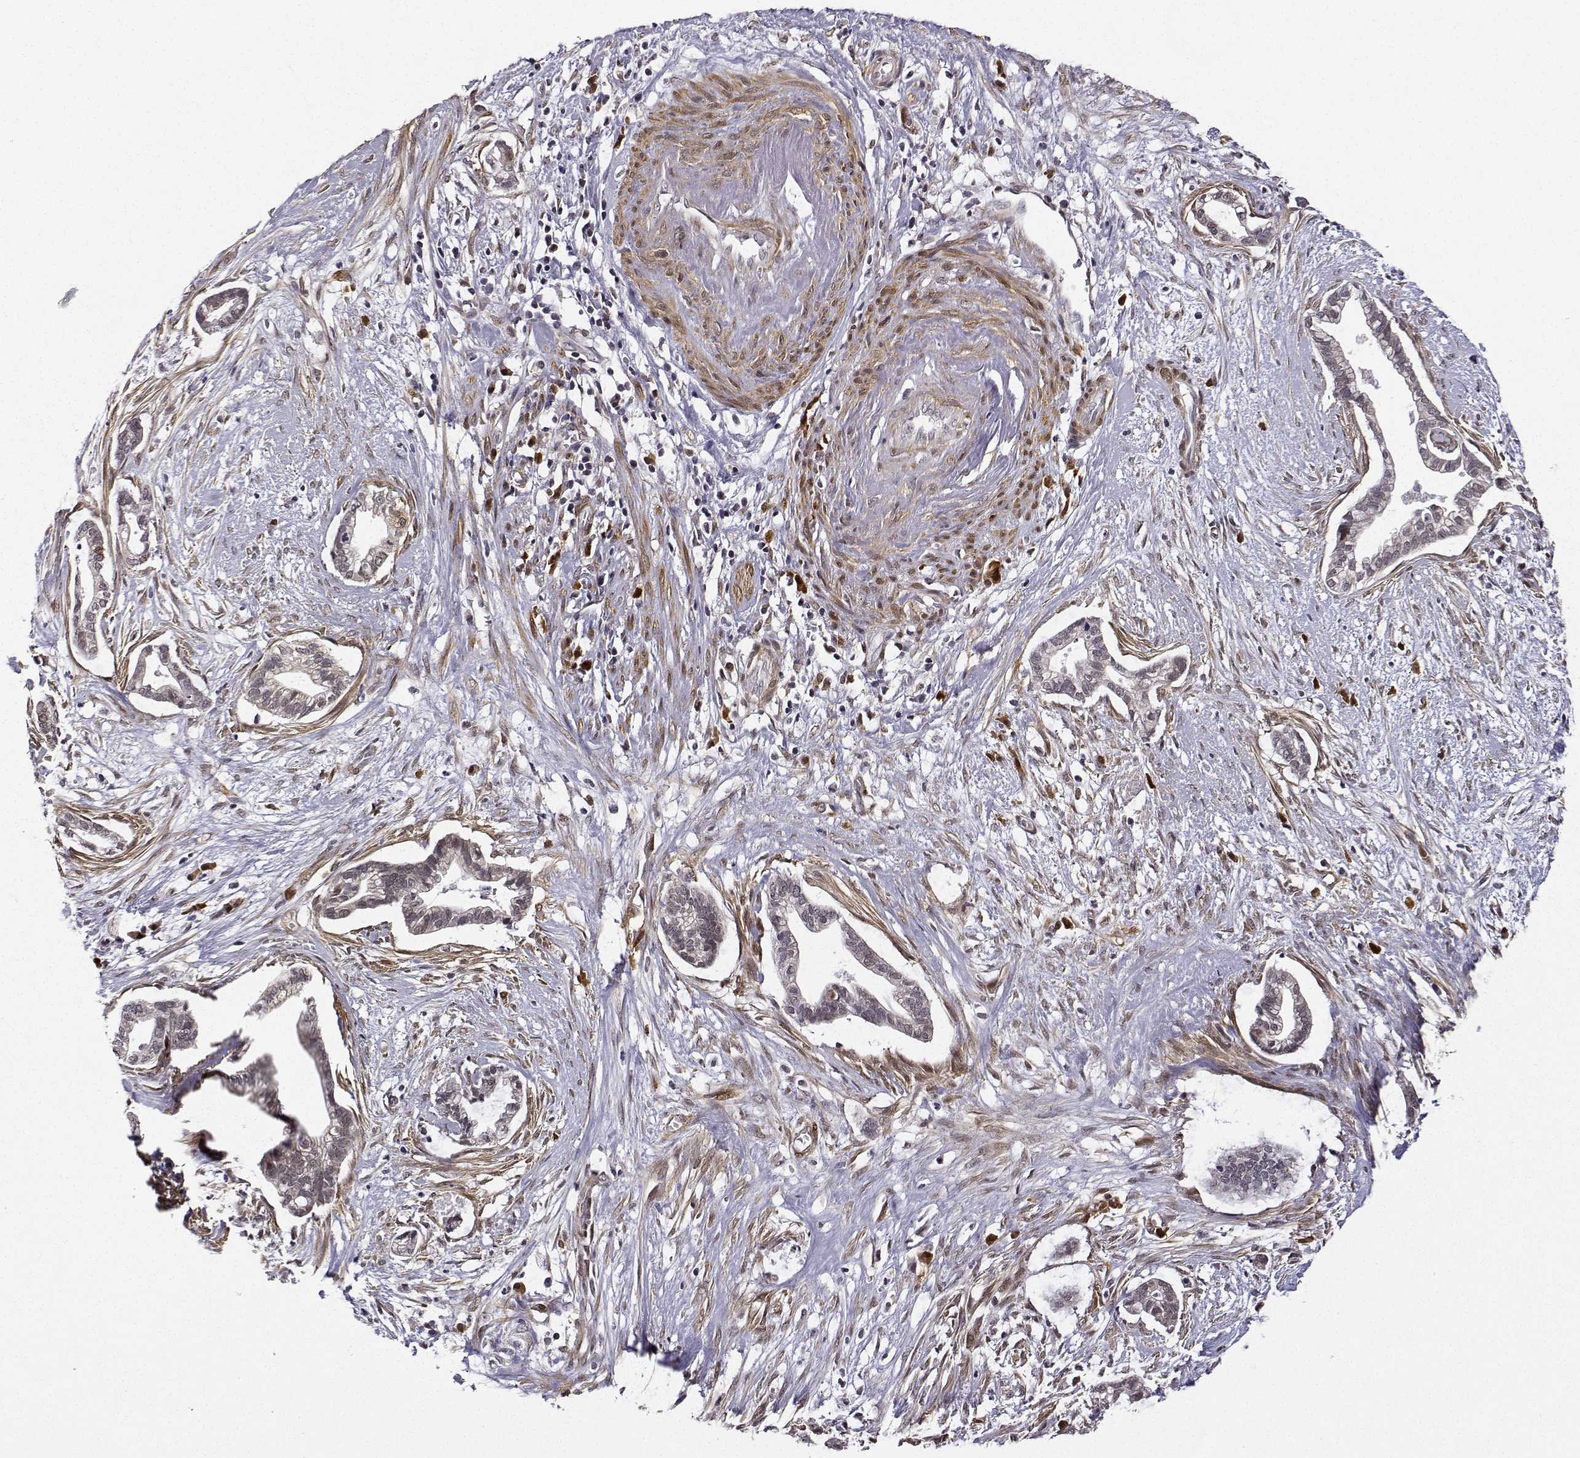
{"staining": {"intensity": "weak", "quantity": "25%-75%", "location": "nuclear"}, "tissue": "cervical cancer", "cell_type": "Tumor cells", "image_type": "cancer", "snomed": [{"axis": "morphology", "description": "Adenocarcinoma, NOS"}, {"axis": "topography", "description": "Cervix"}], "caption": "Protein expression analysis of adenocarcinoma (cervical) reveals weak nuclear expression in approximately 25%-75% of tumor cells.", "gene": "PHGDH", "patient": {"sex": "female", "age": 62}}